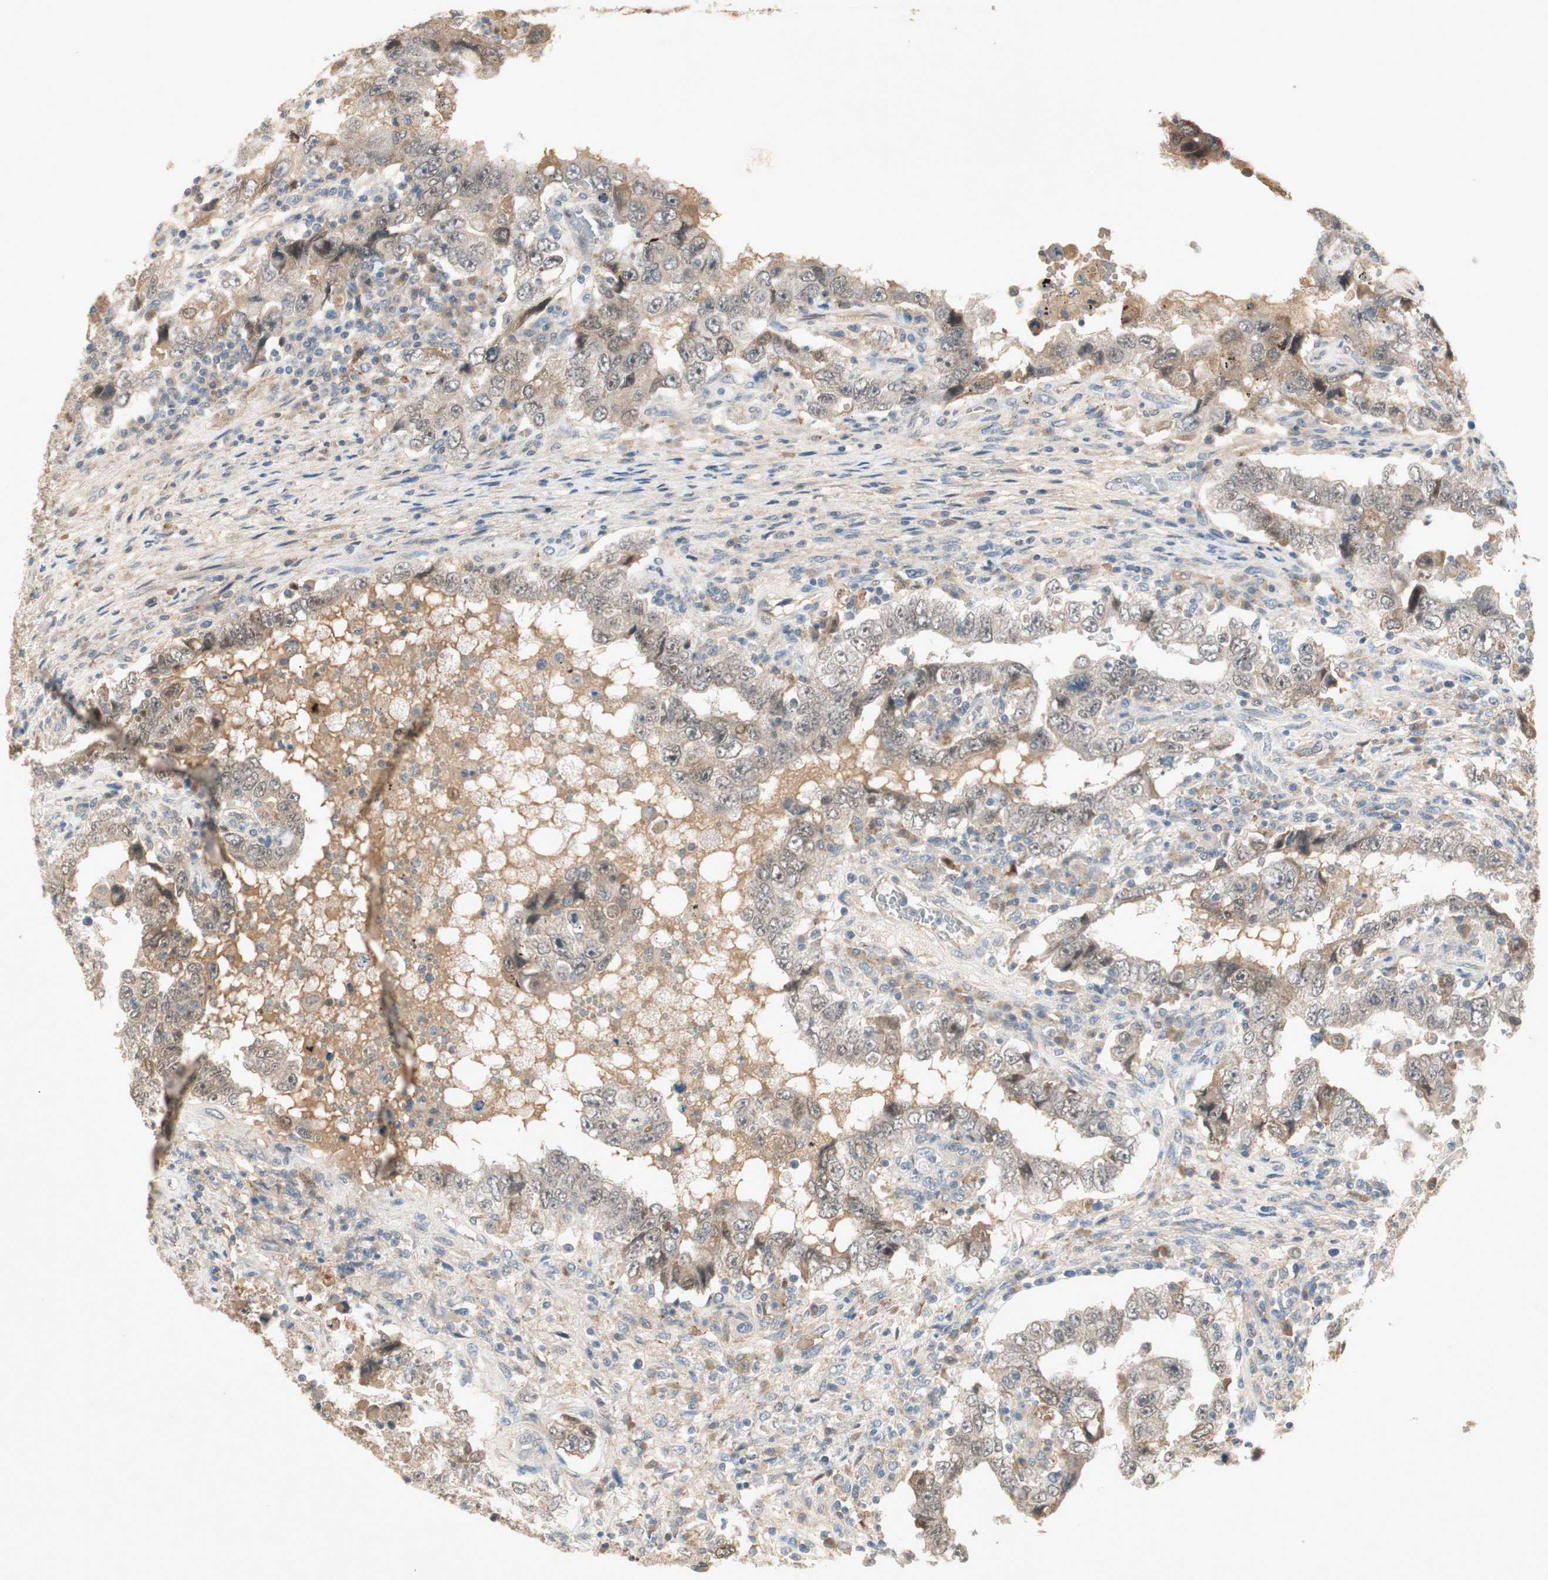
{"staining": {"intensity": "weak", "quantity": "25%-75%", "location": "cytoplasmic/membranous,nuclear"}, "tissue": "testis cancer", "cell_type": "Tumor cells", "image_type": "cancer", "snomed": [{"axis": "morphology", "description": "Carcinoma, Embryonal, NOS"}, {"axis": "topography", "description": "Testis"}], "caption": "Immunohistochemistry (DAB (3,3'-diaminobenzidine)) staining of testis cancer (embryonal carcinoma) reveals weak cytoplasmic/membranous and nuclear protein positivity in approximately 25%-75% of tumor cells. (DAB (3,3'-diaminobenzidine) = brown stain, brightfield microscopy at high magnification).", "gene": "RNGTT", "patient": {"sex": "male", "age": 26}}